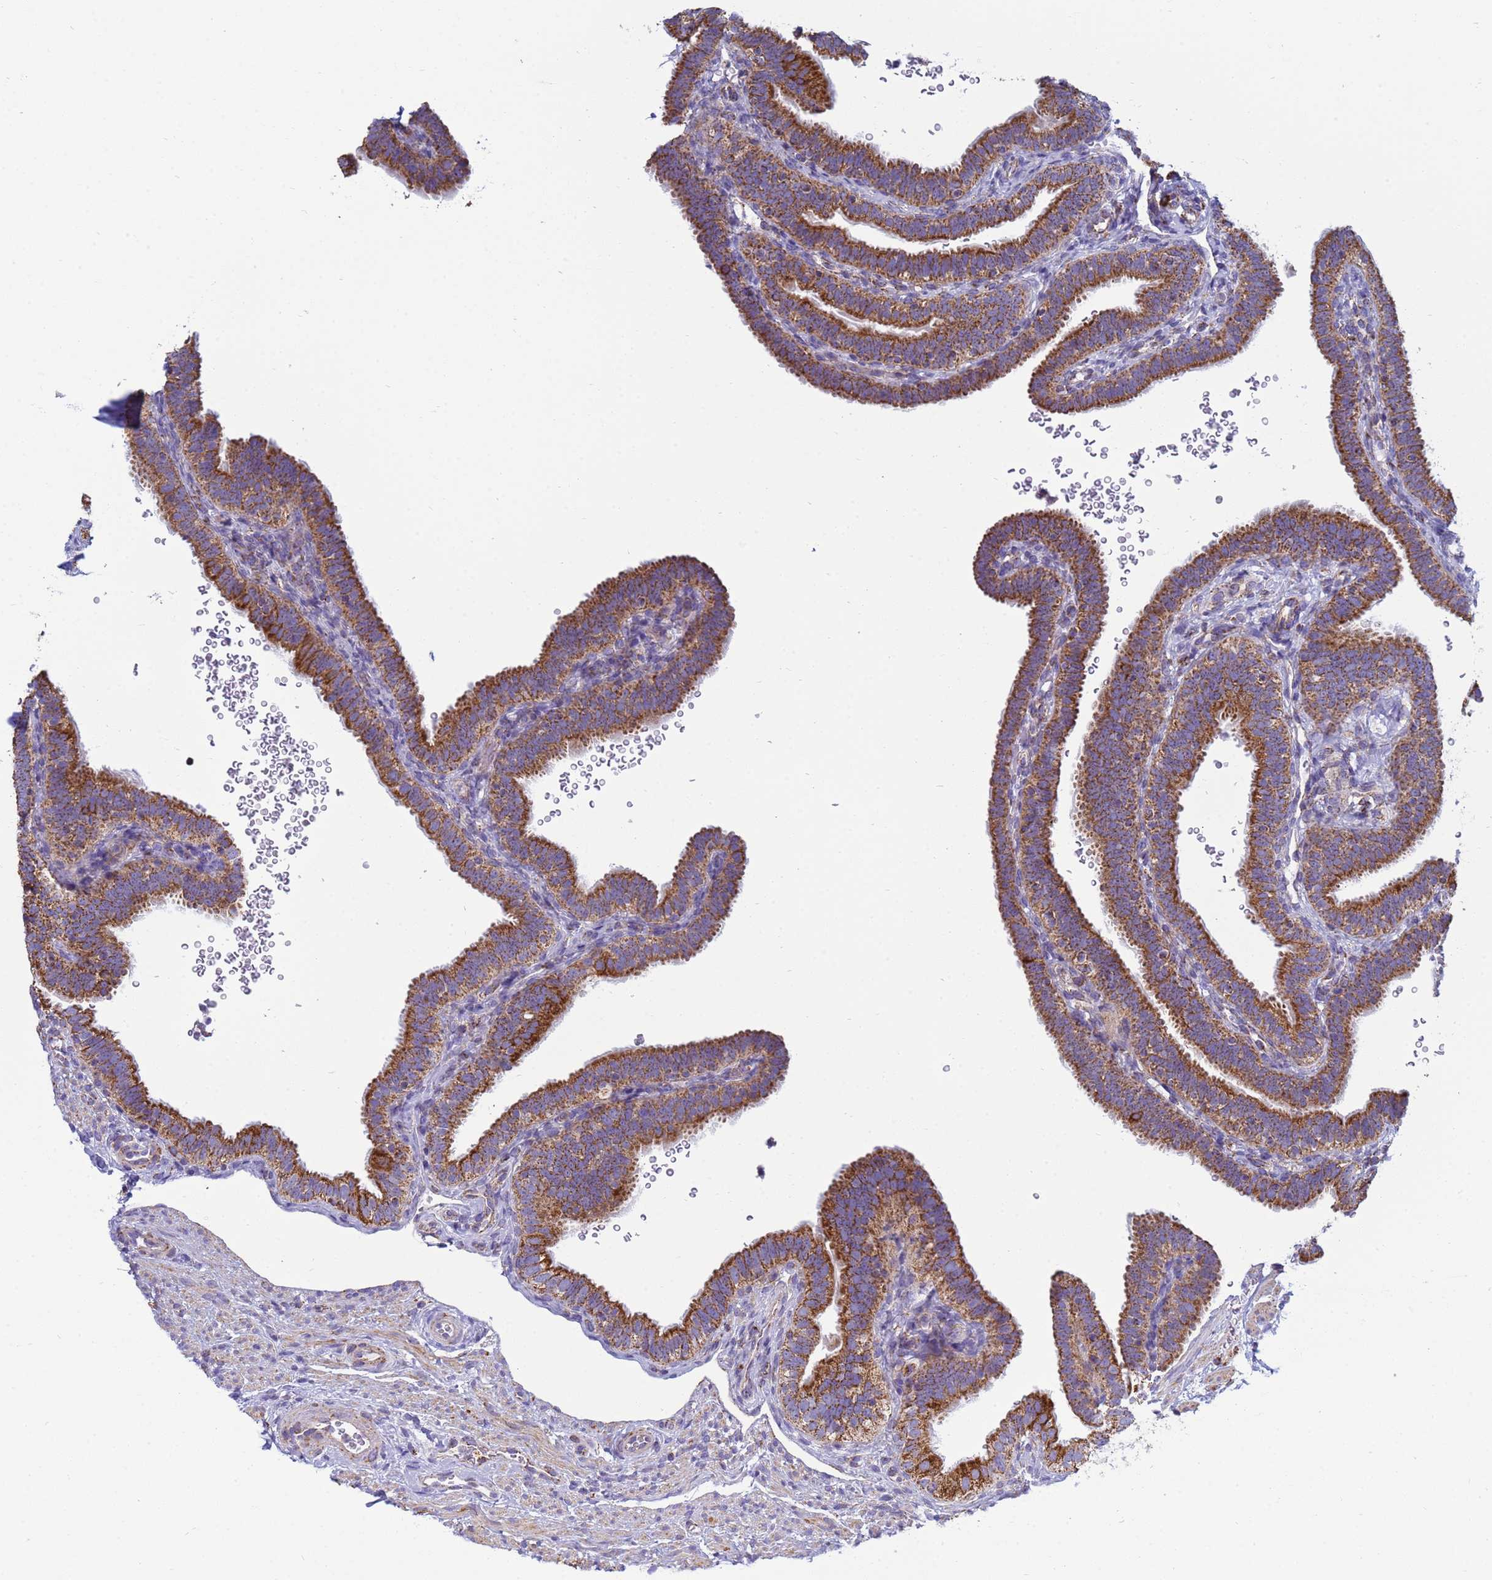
{"staining": {"intensity": "moderate", "quantity": ">75%", "location": "cytoplasmic/membranous"}, "tissue": "fallopian tube", "cell_type": "Glandular cells", "image_type": "normal", "snomed": [{"axis": "morphology", "description": "Normal tissue, NOS"}, {"axis": "topography", "description": "Fallopian tube"}], "caption": "A micrograph of human fallopian tube stained for a protein exhibits moderate cytoplasmic/membranous brown staining in glandular cells. Nuclei are stained in blue.", "gene": "COQ4", "patient": {"sex": "female", "age": 41}}